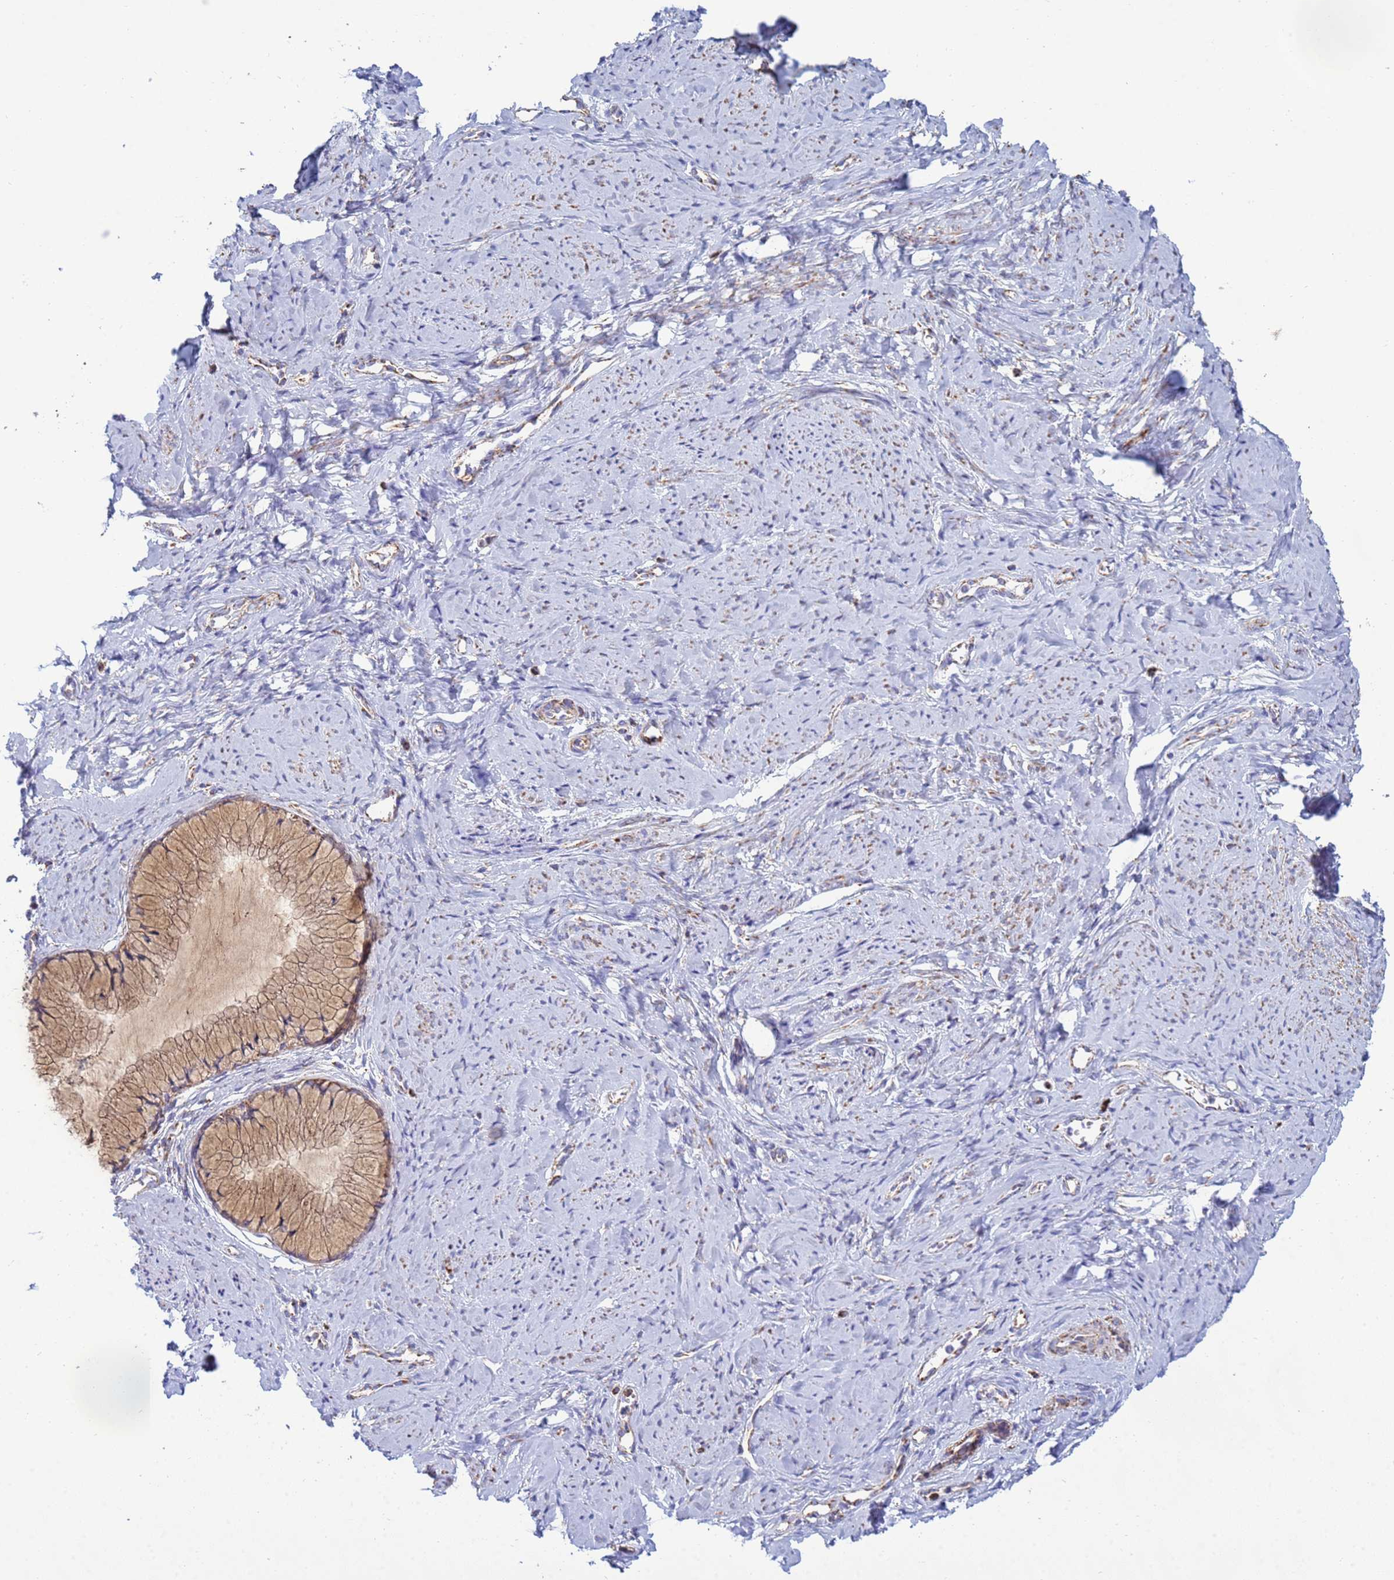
{"staining": {"intensity": "moderate", "quantity": ">75%", "location": "cytoplasmic/membranous"}, "tissue": "cervix", "cell_type": "Glandular cells", "image_type": "normal", "snomed": [{"axis": "morphology", "description": "Normal tissue, NOS"}, {"axis": "topography", "description": "Cervix"}], "caption": "Immunohistochemistry (IHC) histopathology image of normal cervix: human cervix stained using immunohistochemistry shows medium levels of moderate protein expression localized specifically in the cytoplasmic/membranous of glandular cells, appearing as a cytoplasmic/membranous brown color.", "gene": "COQ4", "patient": {"sex": "female", "age": 42}}